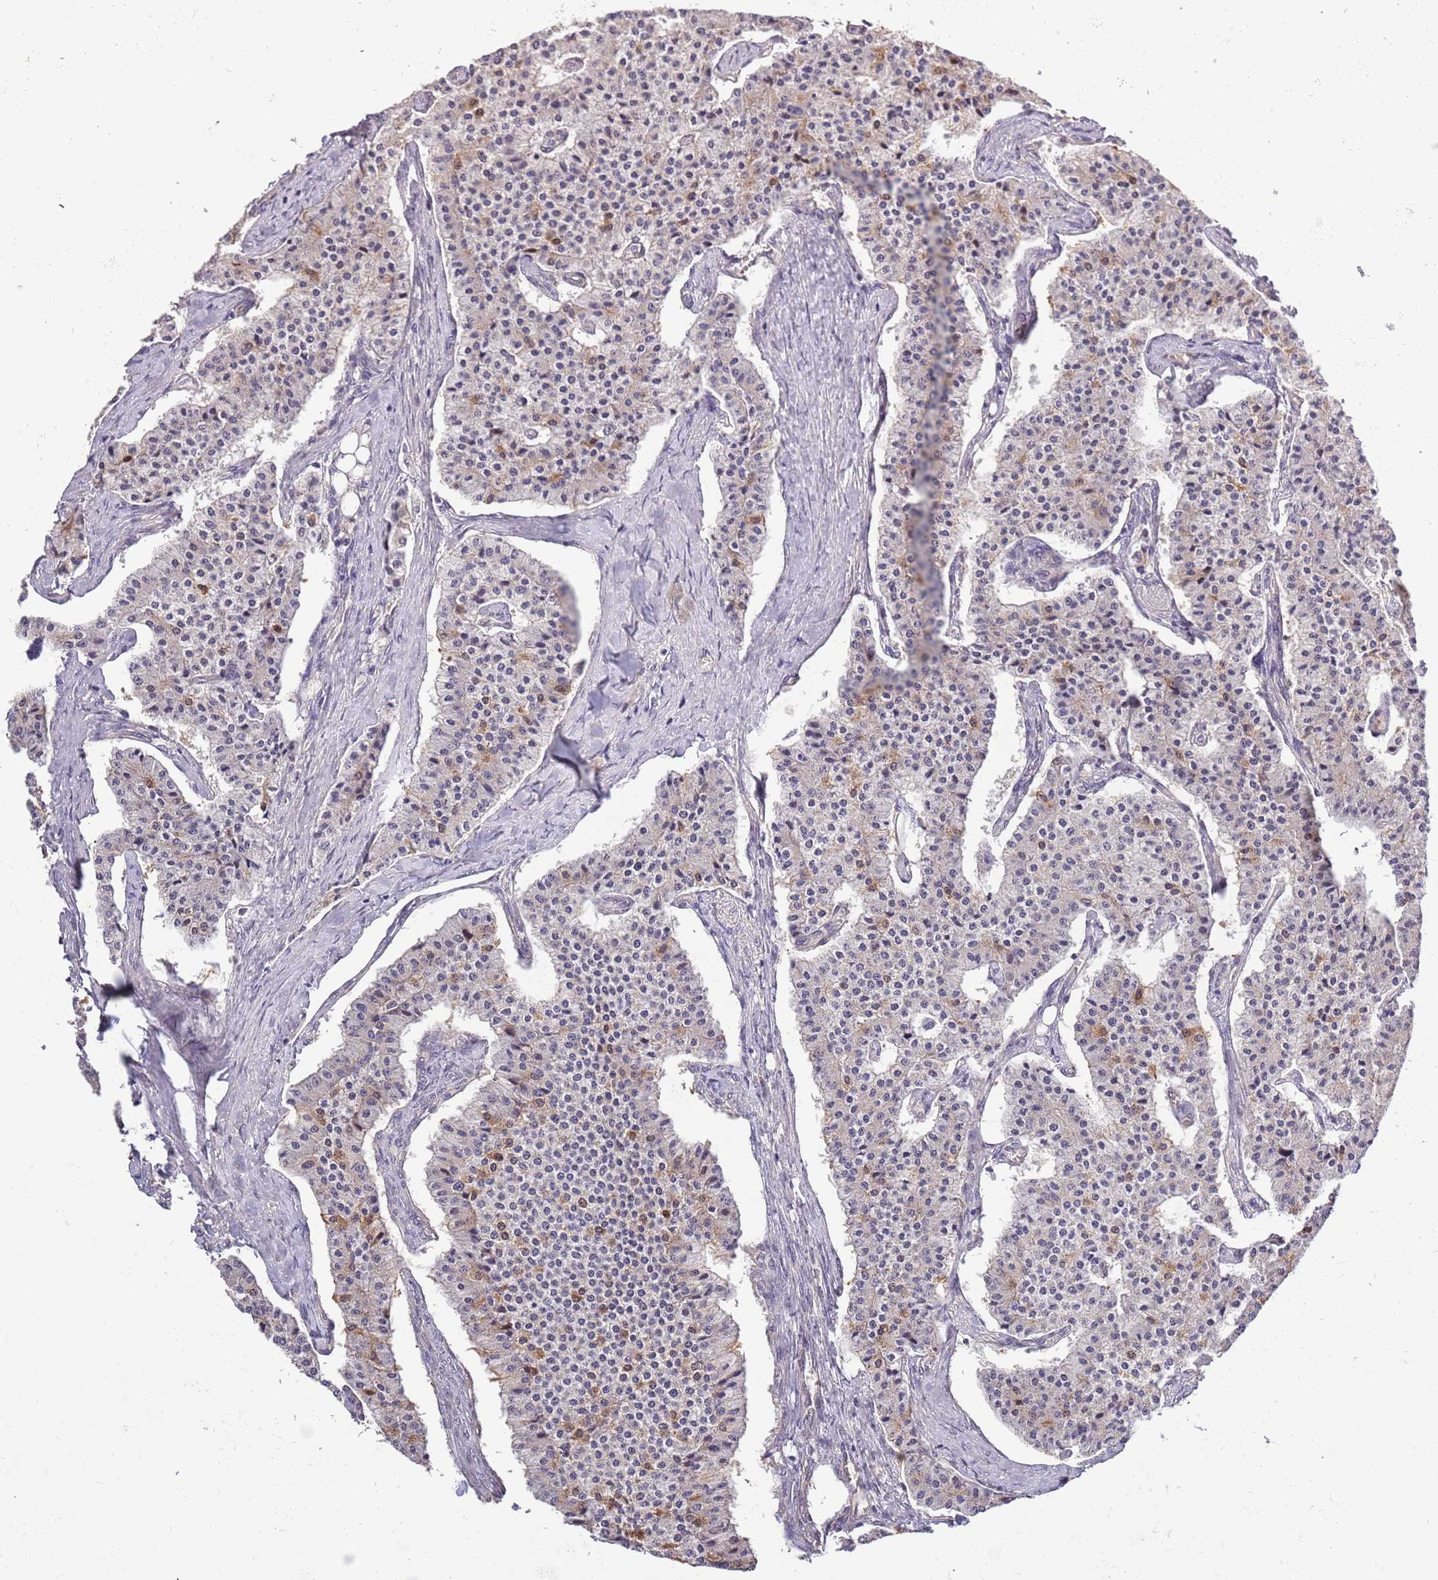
{"staining": {"intensity": "moderate", "quantity": "<25%", "location": "cytoplasmic/membranous"}, "tissue": "carcinoid", "cell_type": "Tumor cells", "image_type": "cancer", "snomed": [{"axis": "morphology", "description": "Carcinoid, malignant, NOS"}, {"axis": "topography", "description": "Colon"}], "caption": "Human carcinoid (malignant) stained for a protein (brown) displays moderate cytoplasmic/membranous positive positivity in about <25% of tumor cells.", "gene": "LIPJ", "patient": {"sex": "female", "age": 52}}